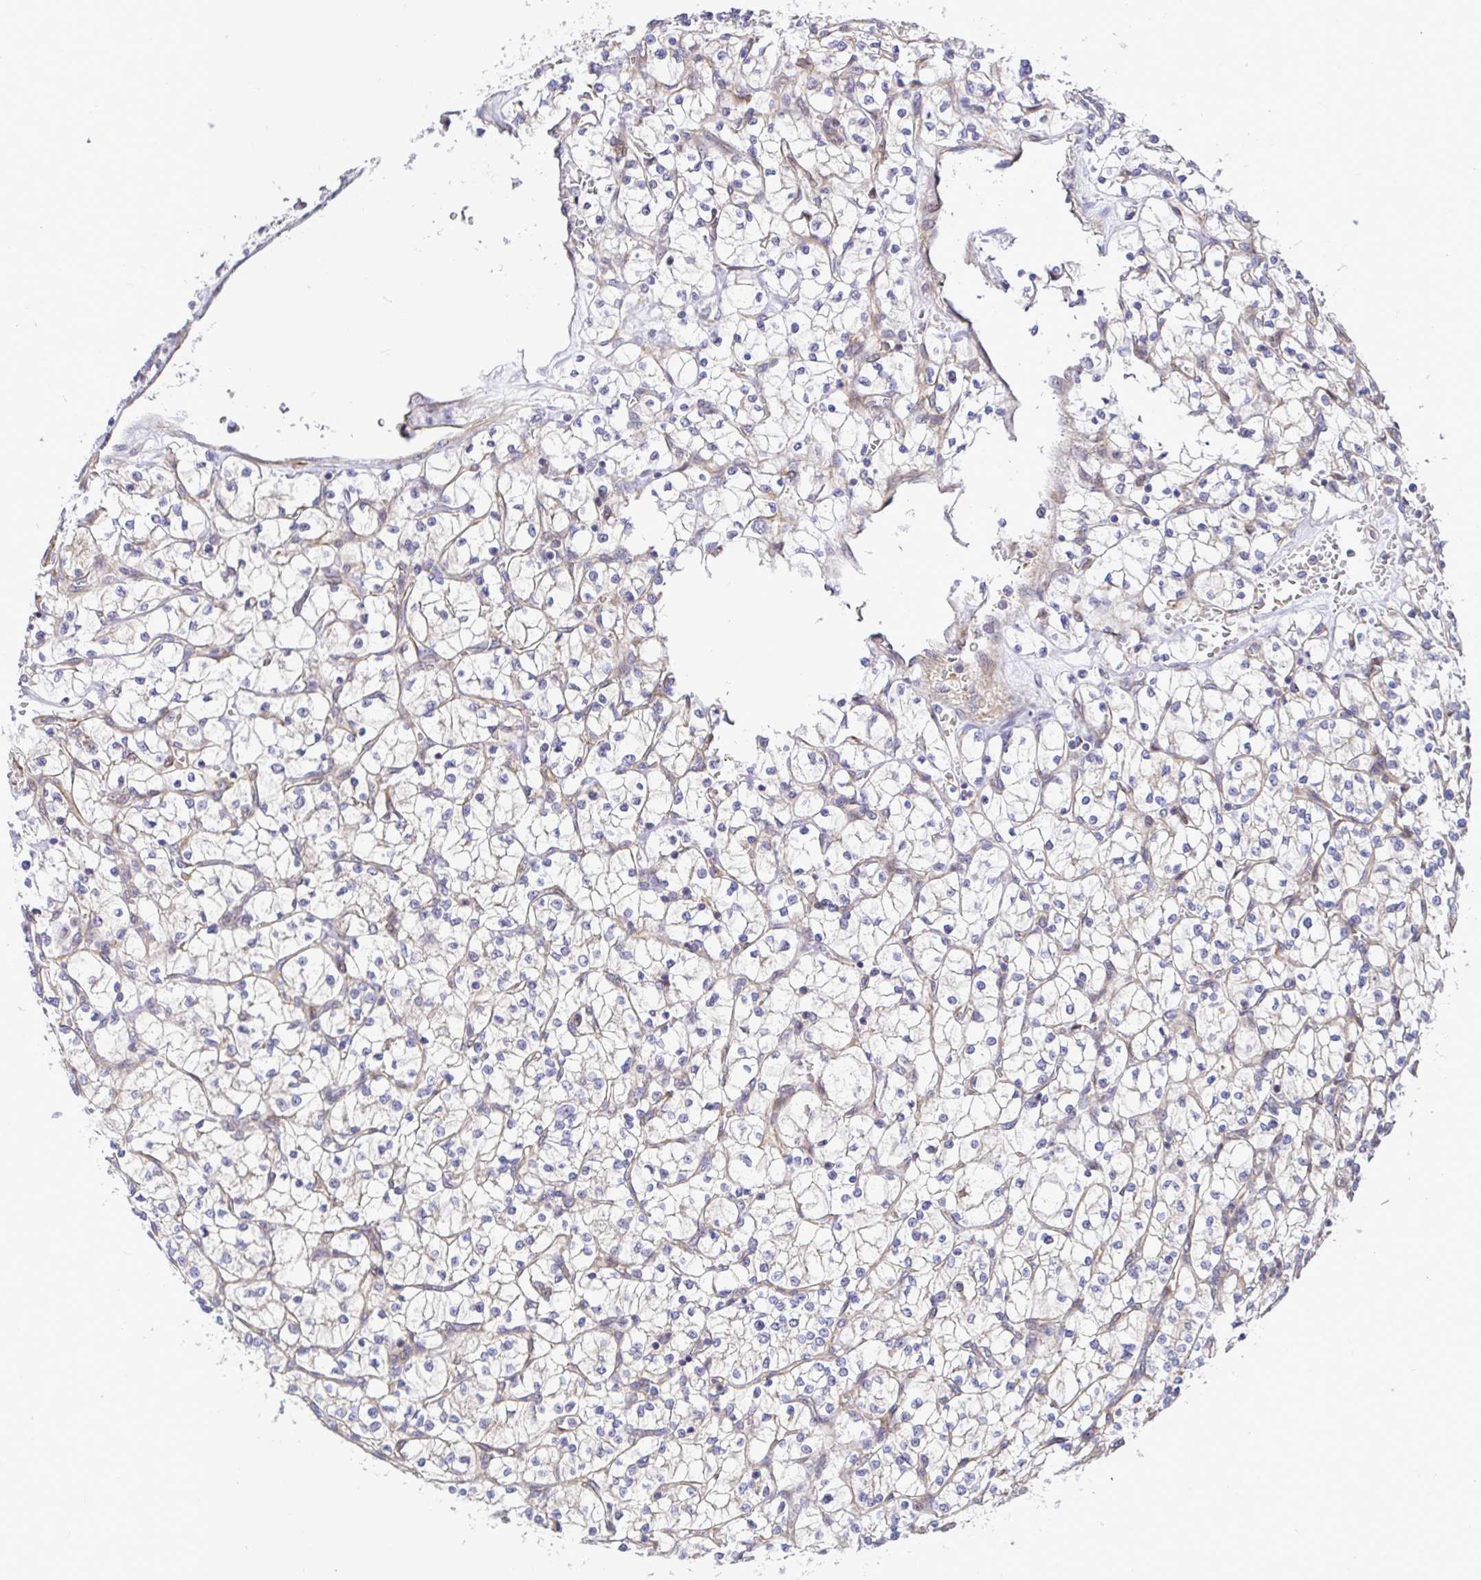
{"staining": {"intensity": "negative", "quantity": "none", "location": "none"}, "tissue": "renal cancer", "cell_type": "Tumor cells", "image_type": "cancer", "snomed": [{"axis": "morphology", "description": "Adenocarcinoma, NOS"}, {"axis": "topography", "description": "Kidney"}], "caption": "DAB (3,3'-diaminobenzidine) immunohistochemical staining of adenocarcinoma (renal) displays no significant positivity in tumor cells.", "gene": "TRIM55", "patient": {"sex": "female", "age": 64}}